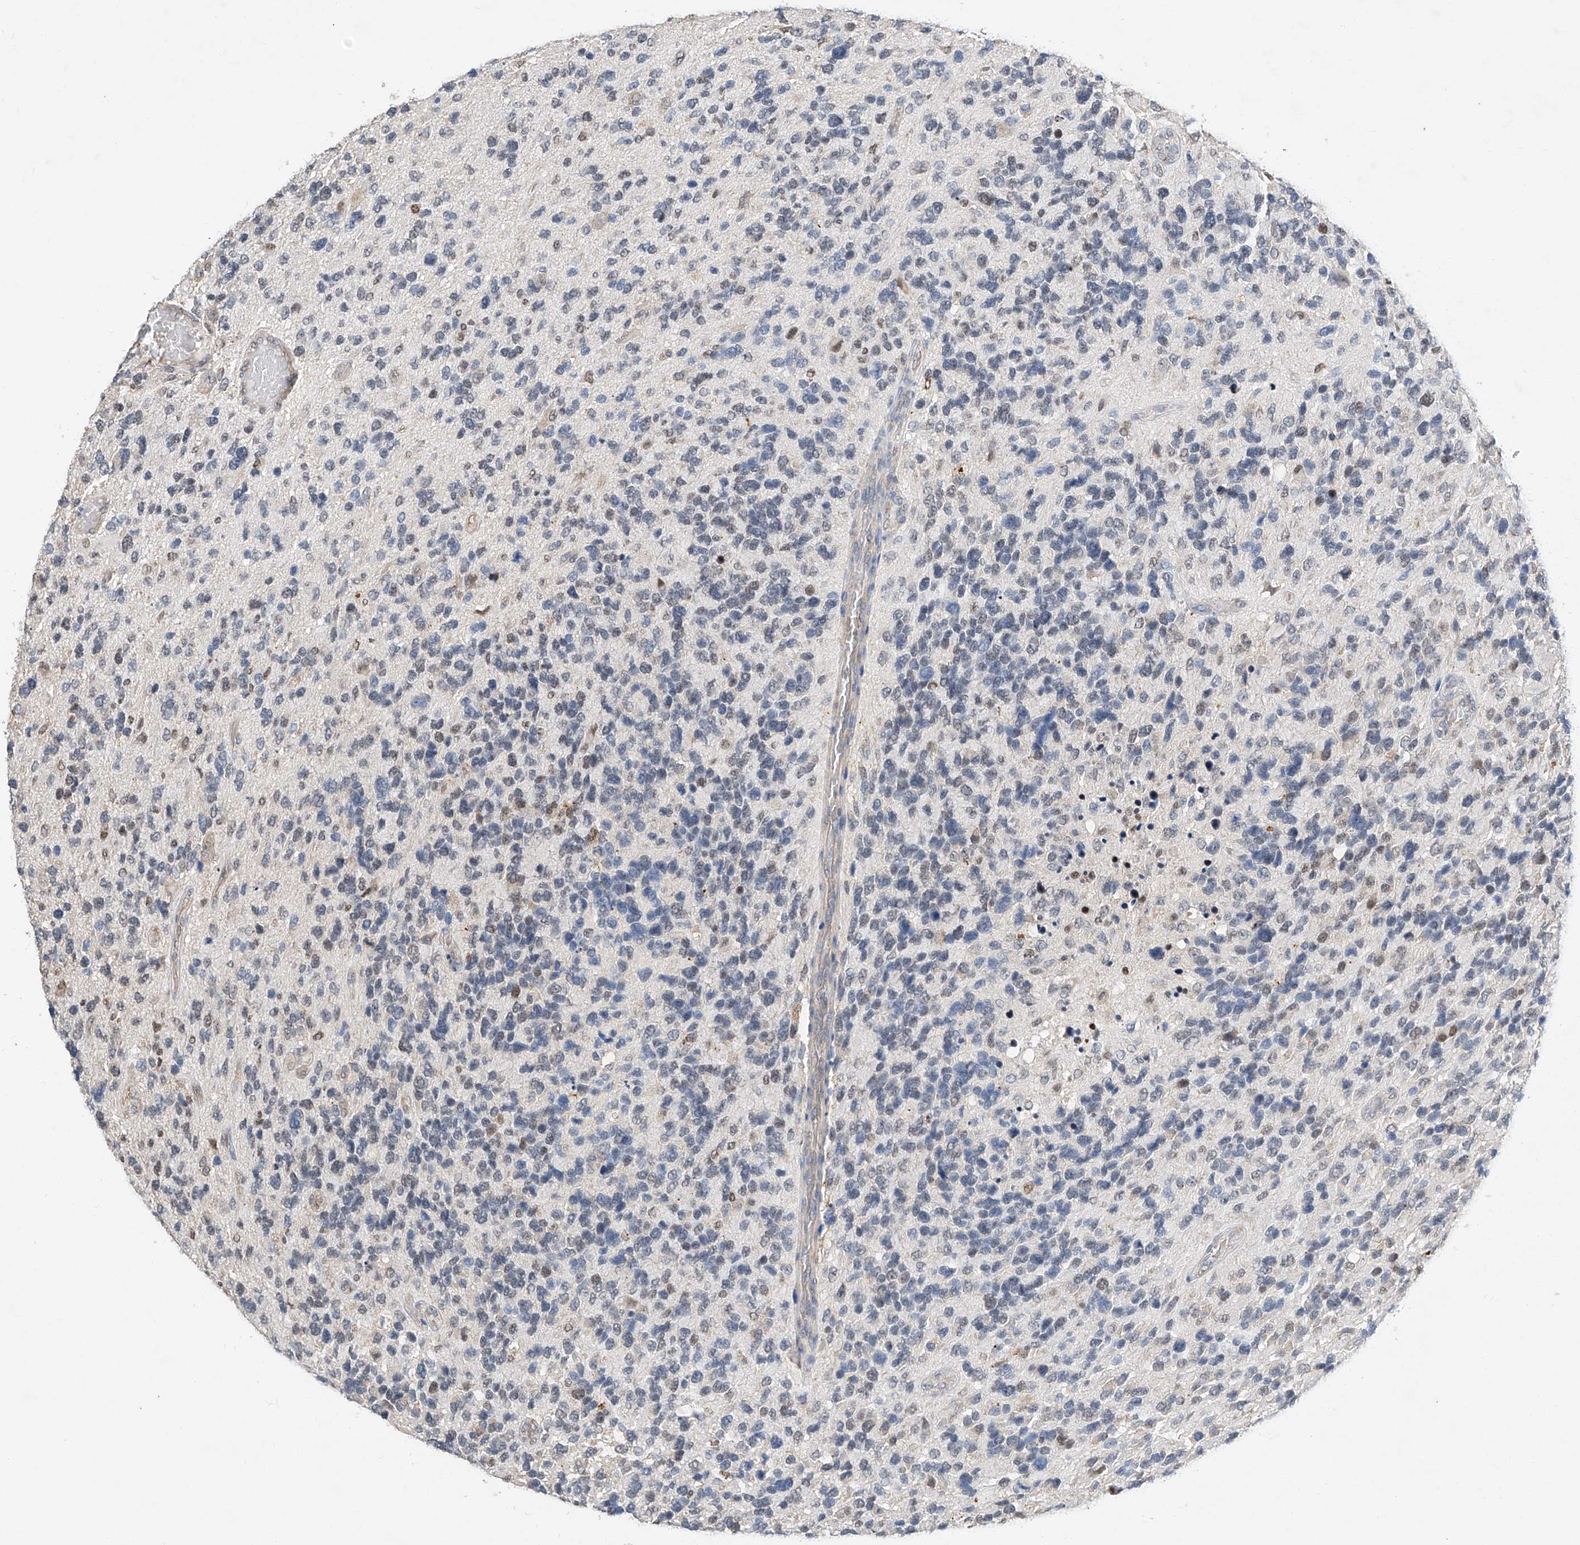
{"staining": {"intensity": "negative", "quantity": "none", "location": "none"}, "tissue": "glioma", "cell_type": "Tumor cells", "image_type": "cancer", "snomed": [{"axis": "morphology", "description": "Glioma, malignant, High grade"}, {"axis": "topography", "description": "Brain"}], "caption": "There is no significant positivity in tumor cells of malignant glioma (high-grade).", "gene": "CTDP1", "patient": {"sex": "female", "age": 58}}